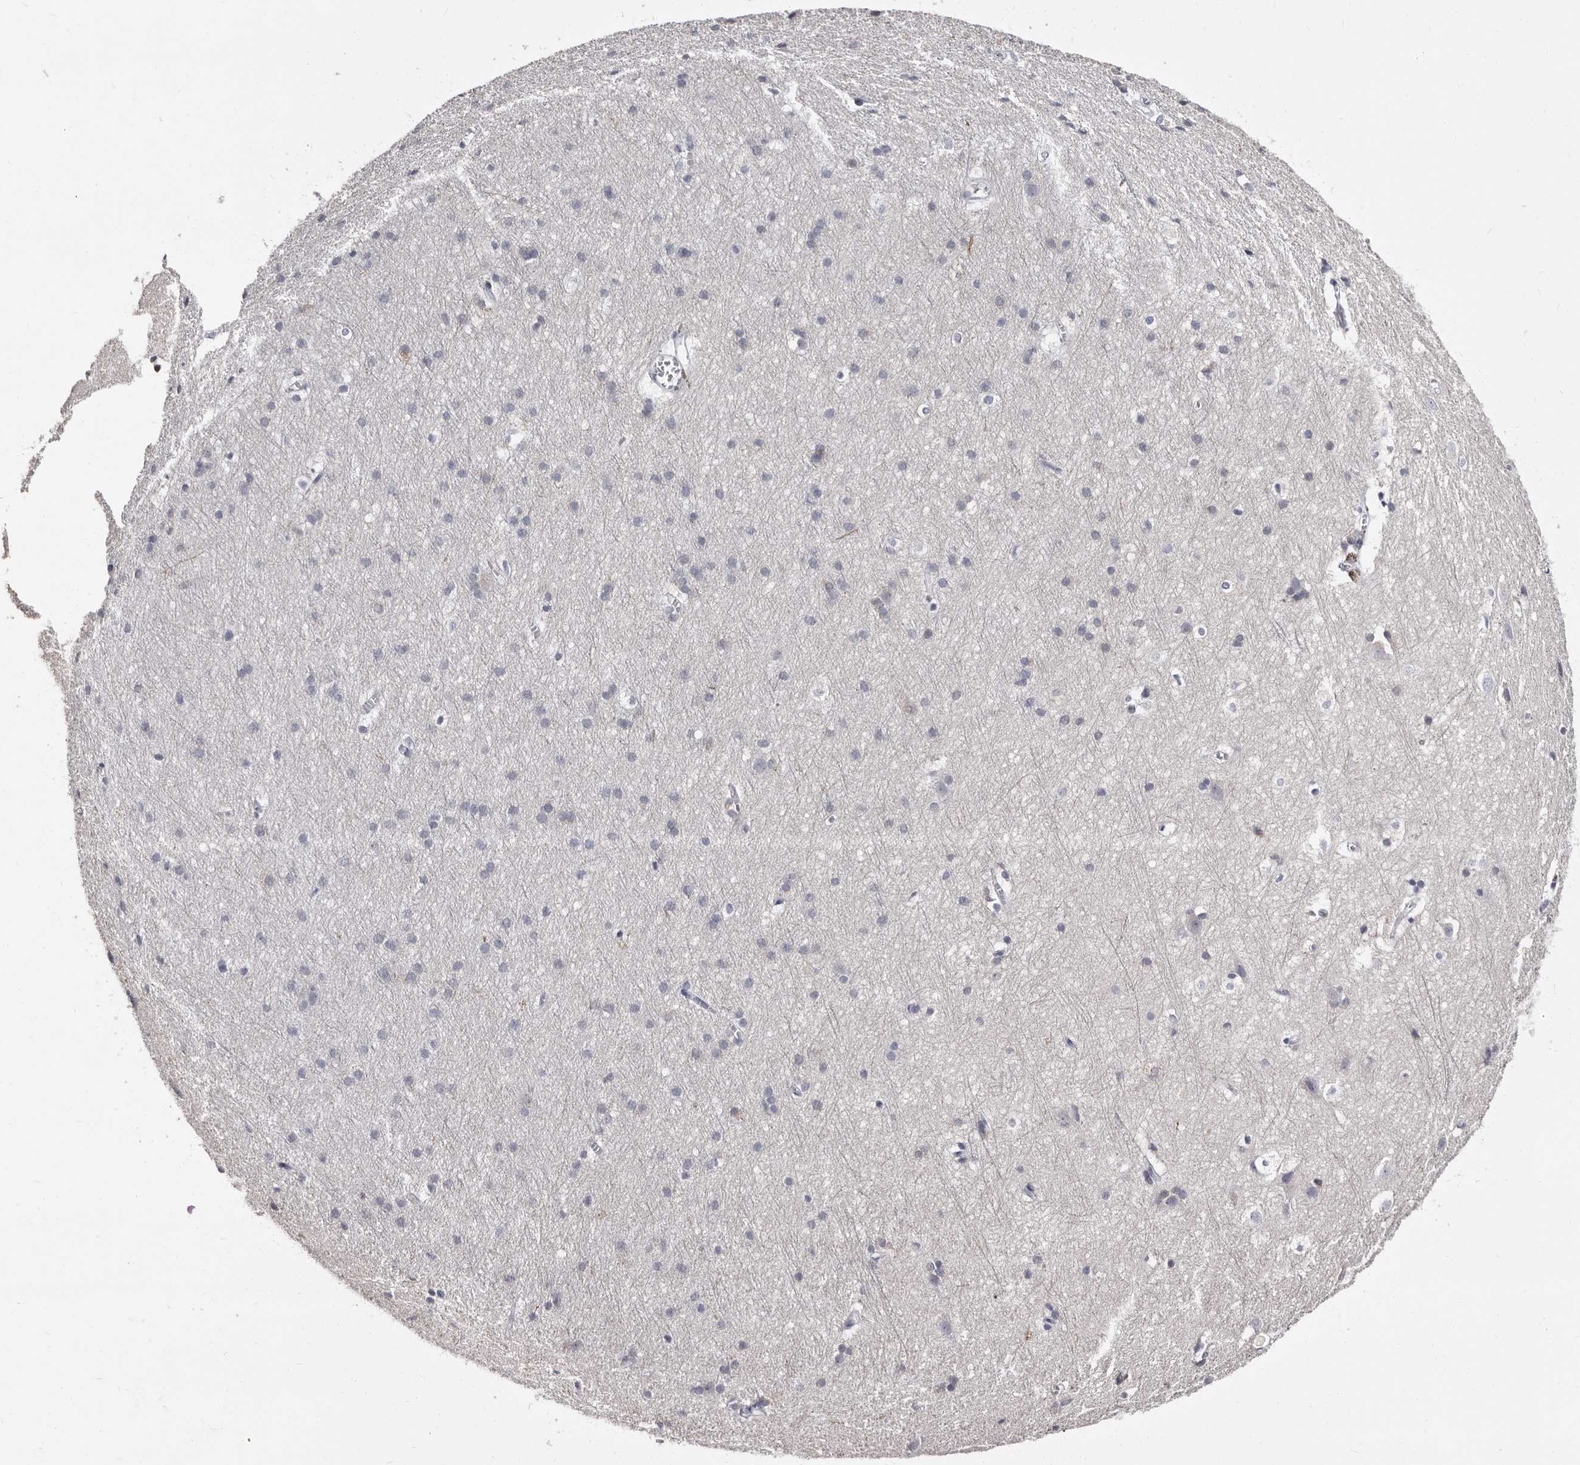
{"staining": {"intensity": "negative", "quantity": "none", "location": "none"}, "tissue": "cerebral cortex", "cell_type": "Endothelial cells", "image_type": "normal", "snomed": [{"axis": "morphology", "description": "Normal tissue, NOS"}, {"axis": "topography", "description": "Cerebral cortex"}], "caption": "Immunohistochemistry (IHC) of normal cerebral cortex reveals no staining in endothelial cells.", "gene": "TBC1D22B", "patient": {"sex": "male", "age": 54}}